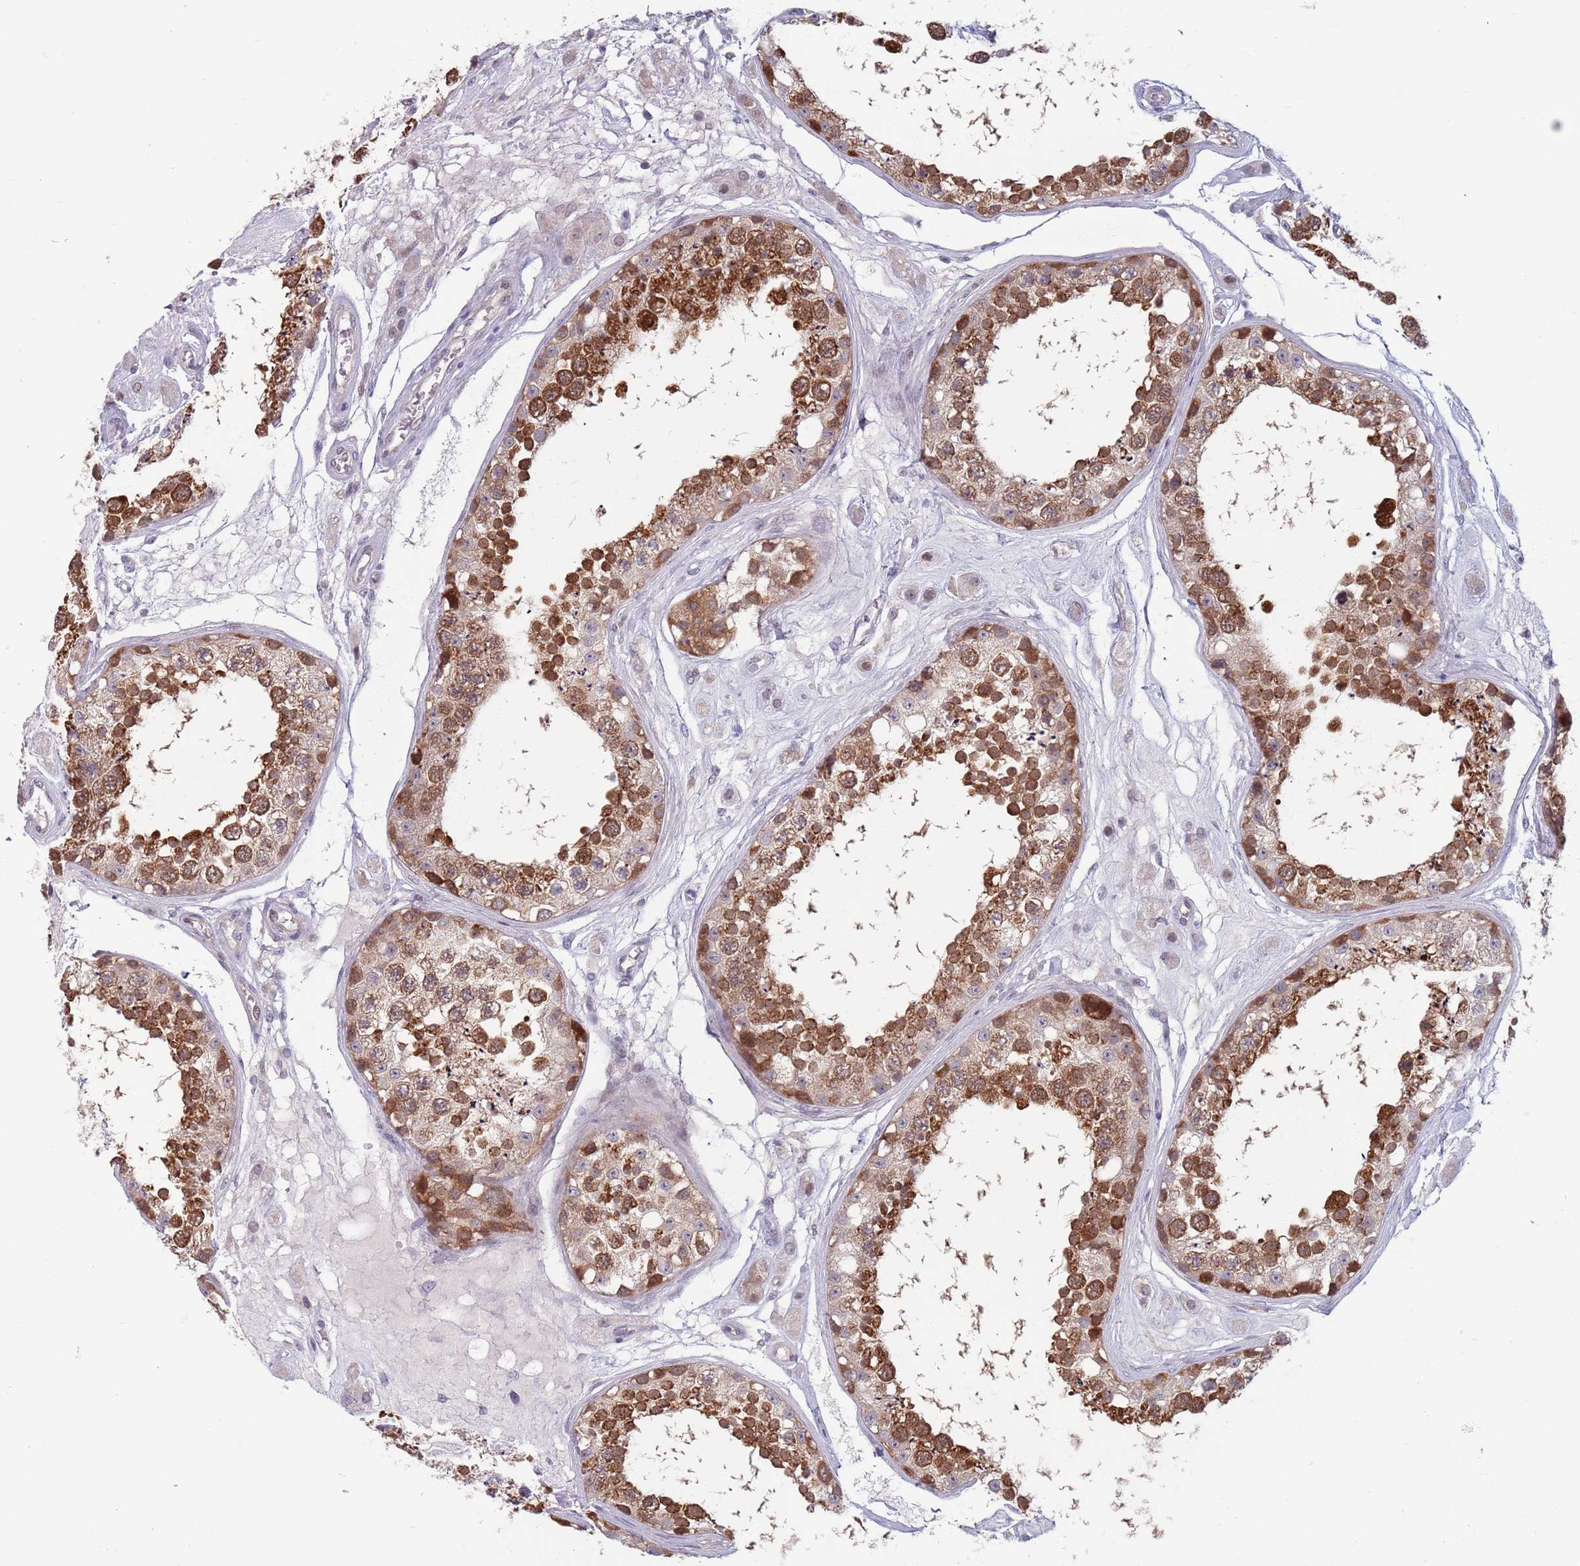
{"staining": {"intensity": "strong", "quantity": ">75%", "location": "cytoplasmic/membranous"}, "tissue": "testis", "cell_type": "Cells in seminiferous ducts", "image_type": "normal", "snomed": [{"axis": "morphology", "description": "Normal tissue, NOS"}, {"axis": "topography", "description": "Testis"}], "caption": "Immunohistochemical staining of unremarkable testis demonstrates high levels of strong cytoplasmic/membranous staining in approximately >75% of cells in seminiferous ducts.", "gene": "CLNS1A", "patient": {"sex": "male", "age": 25}}